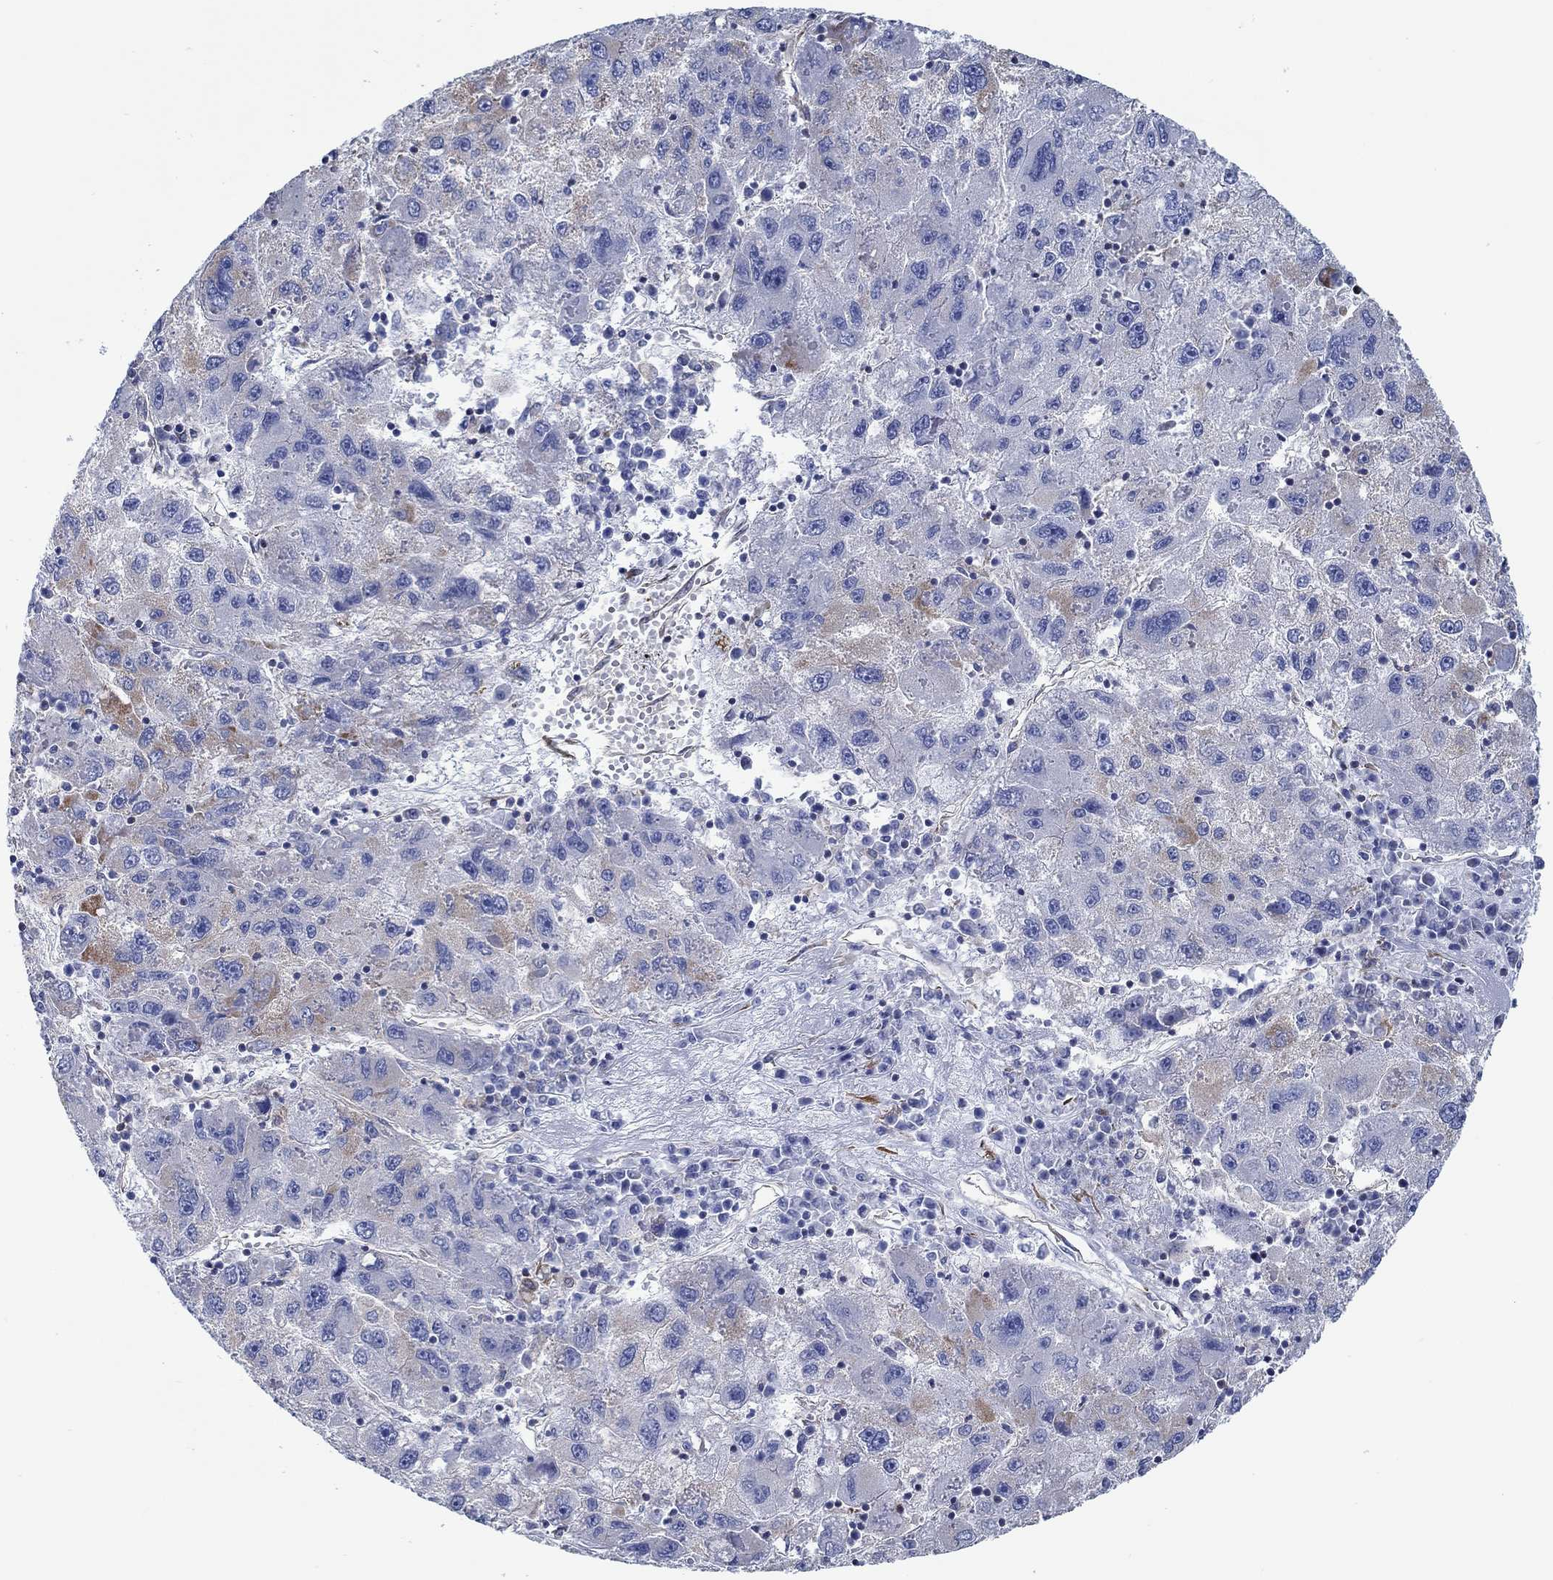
{"staining": {"intensity": "negative", "quantity": "none", "location": "none"}, "tissue": "liver cancer", "cell_type": "Tumor cells", "image_type": "cancer", "snomed": [{"axis": "morphology", "description": "Carcinoma, Hepatocellular, NOS"}, {"axis": "topography", "description": "Liver"}], "caption": "High magnification brightfield microscopy of liver cancer (hepatocellular carcinoma) stained with DAB (3,3'-diaminobenzidine) (brown) and counterstained with hematoxylin (blue): tumor cells show no significant expression.", "gene": "FMN1", "patient": {"sex": "male", "age": 75}}